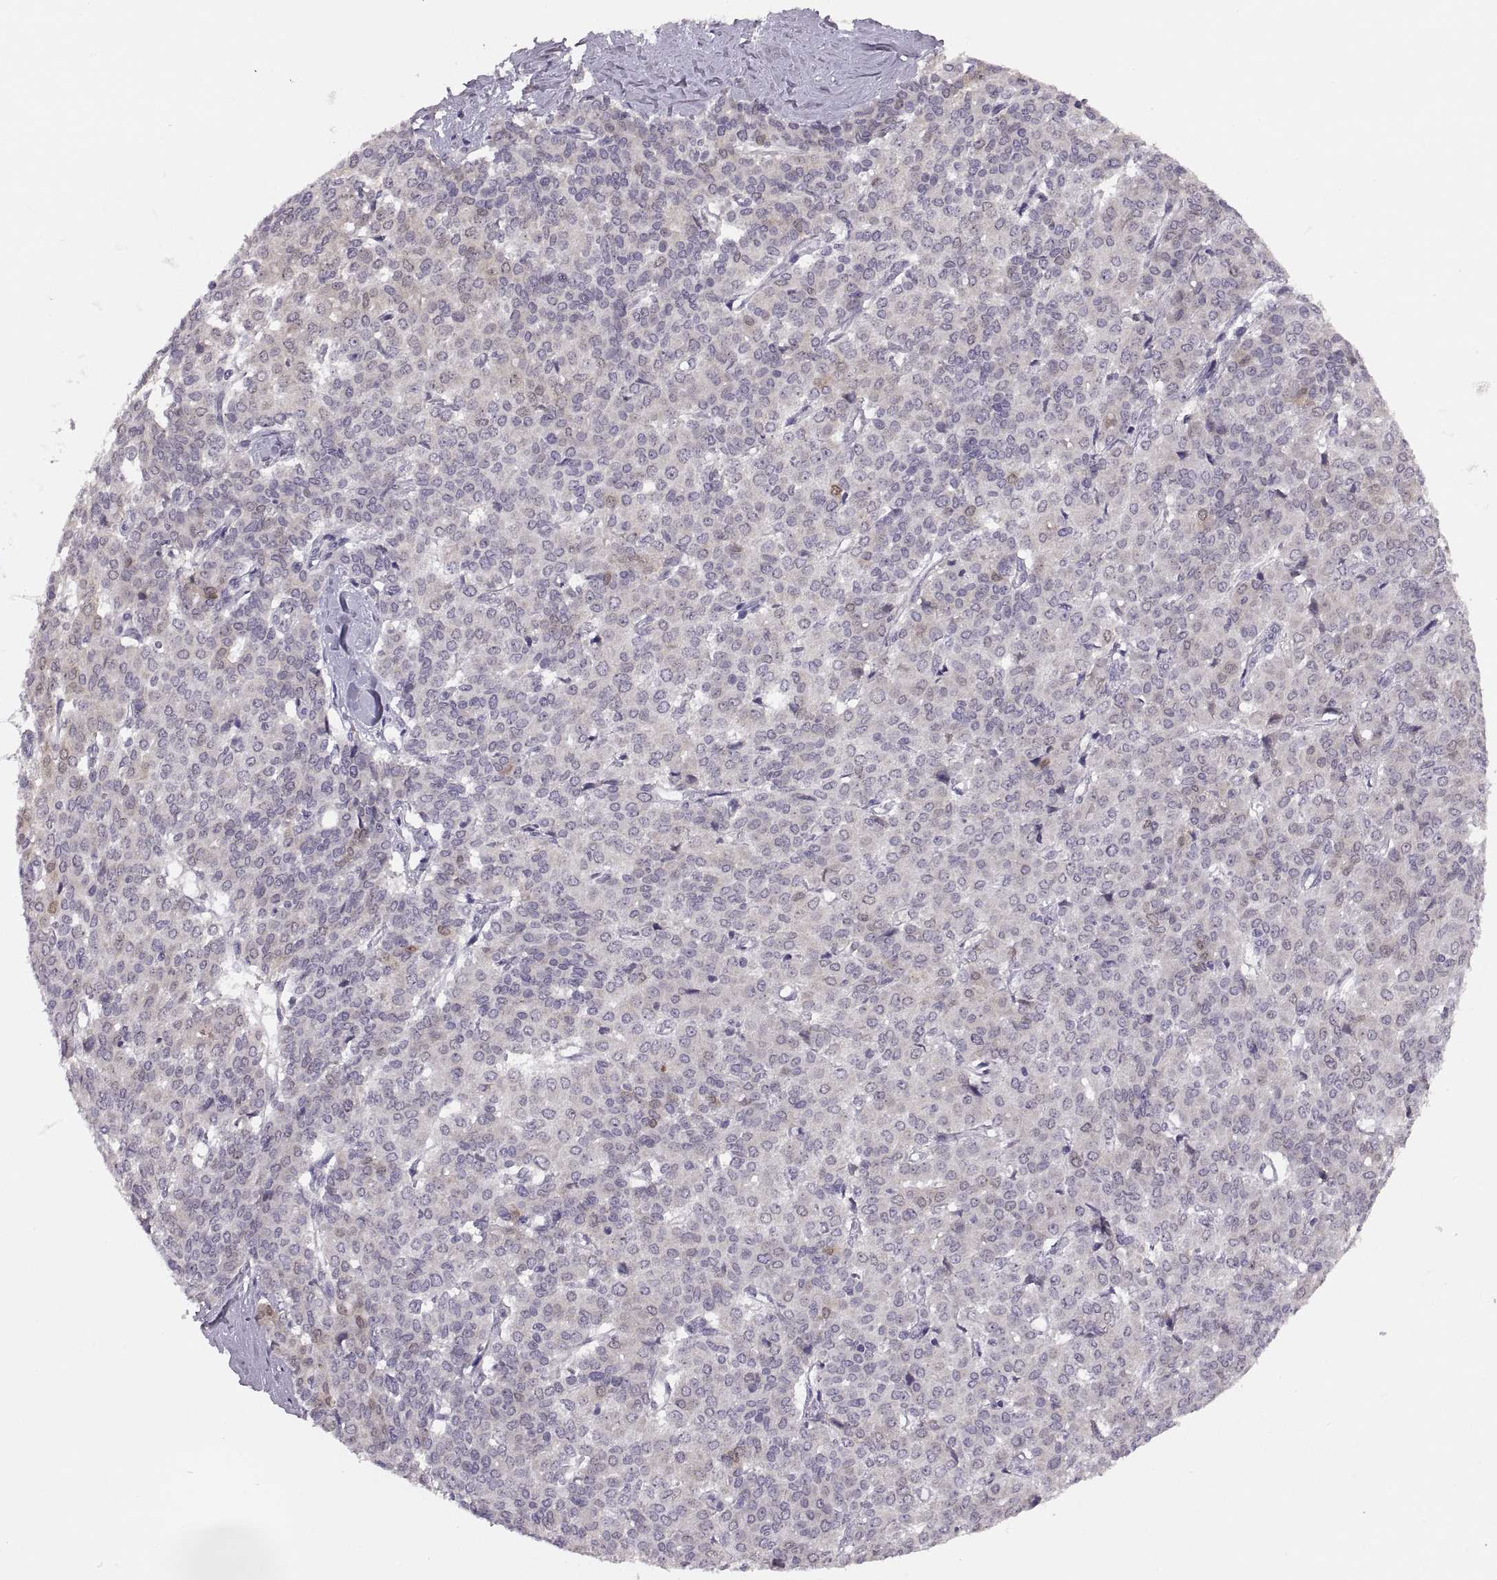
{"staining": {"intensity": "weak", "quantity": "25%-75%", "location": "cytoplasmic/membranous"}, "tissue": "liver cancer", "cell_type": "Tumor cells", "image_type": "cancer", "snomed": [{"axis": "morphology", "description": "Cholangiocarcinoma"}, {"axis": "topography", "description": "Liver"}], "caption": "Protein expression by IHC demonstrates weak cytoplasmic/membranous expression in about 25%-75% of tumor cells in liver cancer.", "gene": "ADH6", "patient": {"sex": "female", "age": 47}}